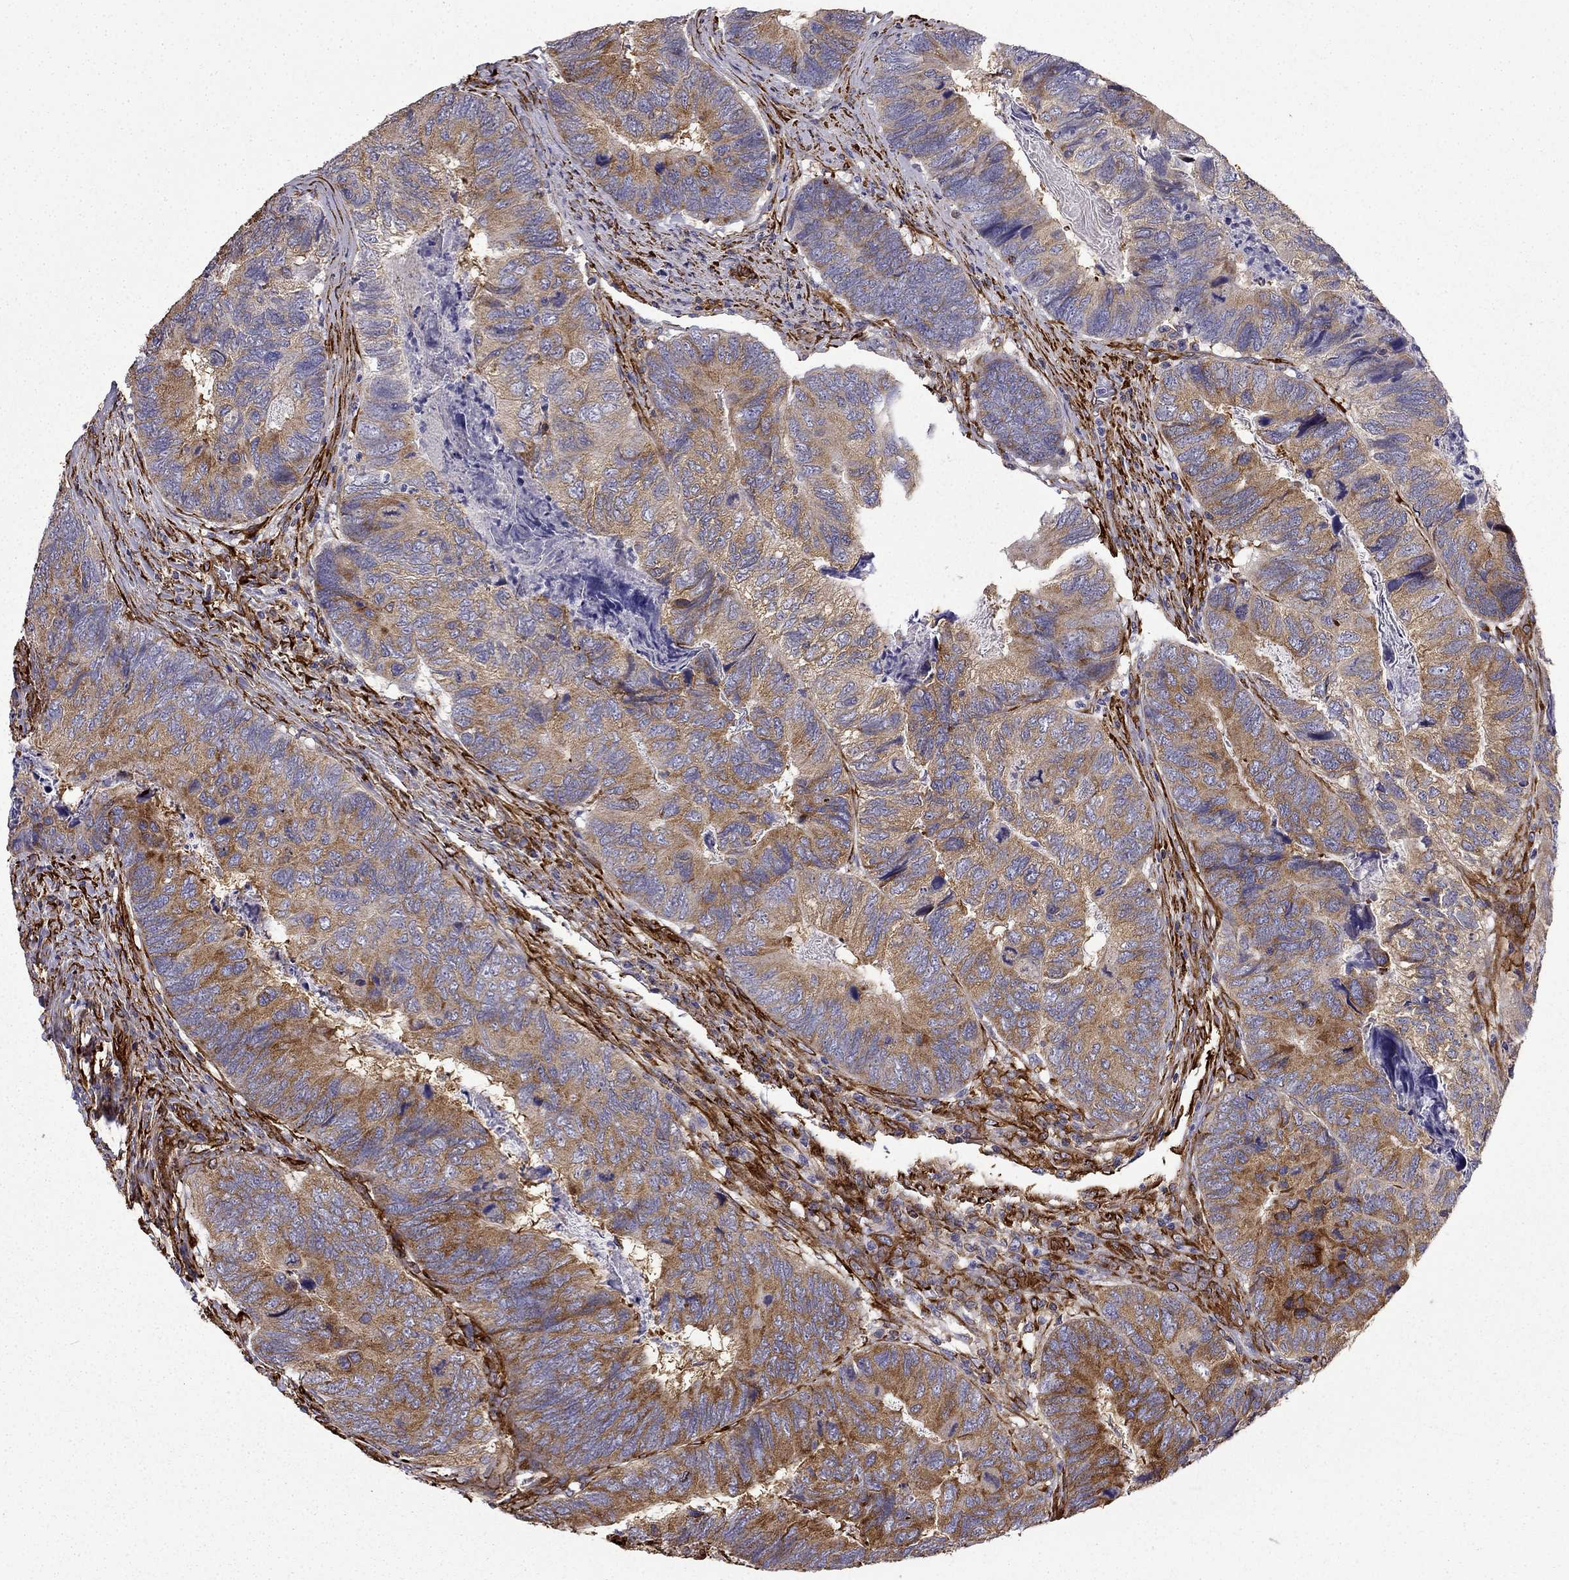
{"staining": {"intensity": "strong", "quantity": ">75%", "location": "cytoplasmic/membranous"}, "tissue": "colorectal cancer", "cell_type": "Tumor cells", "image_type": "cancer", "snomed": [{"axis": "morphology", "description": "Adenocarcinoma, NOS"}, {"axis": "topography", "description": "Colon"}], "caption": "A high-resolution histopathology image shows IHC staining of adenocarcinoma (colorectal), which shows strong cytoplasmic/membranous positivity in approximately >75% of tumor cells.", "gene": "MAP4", "patient": {"sex": "female", "age": 67}}